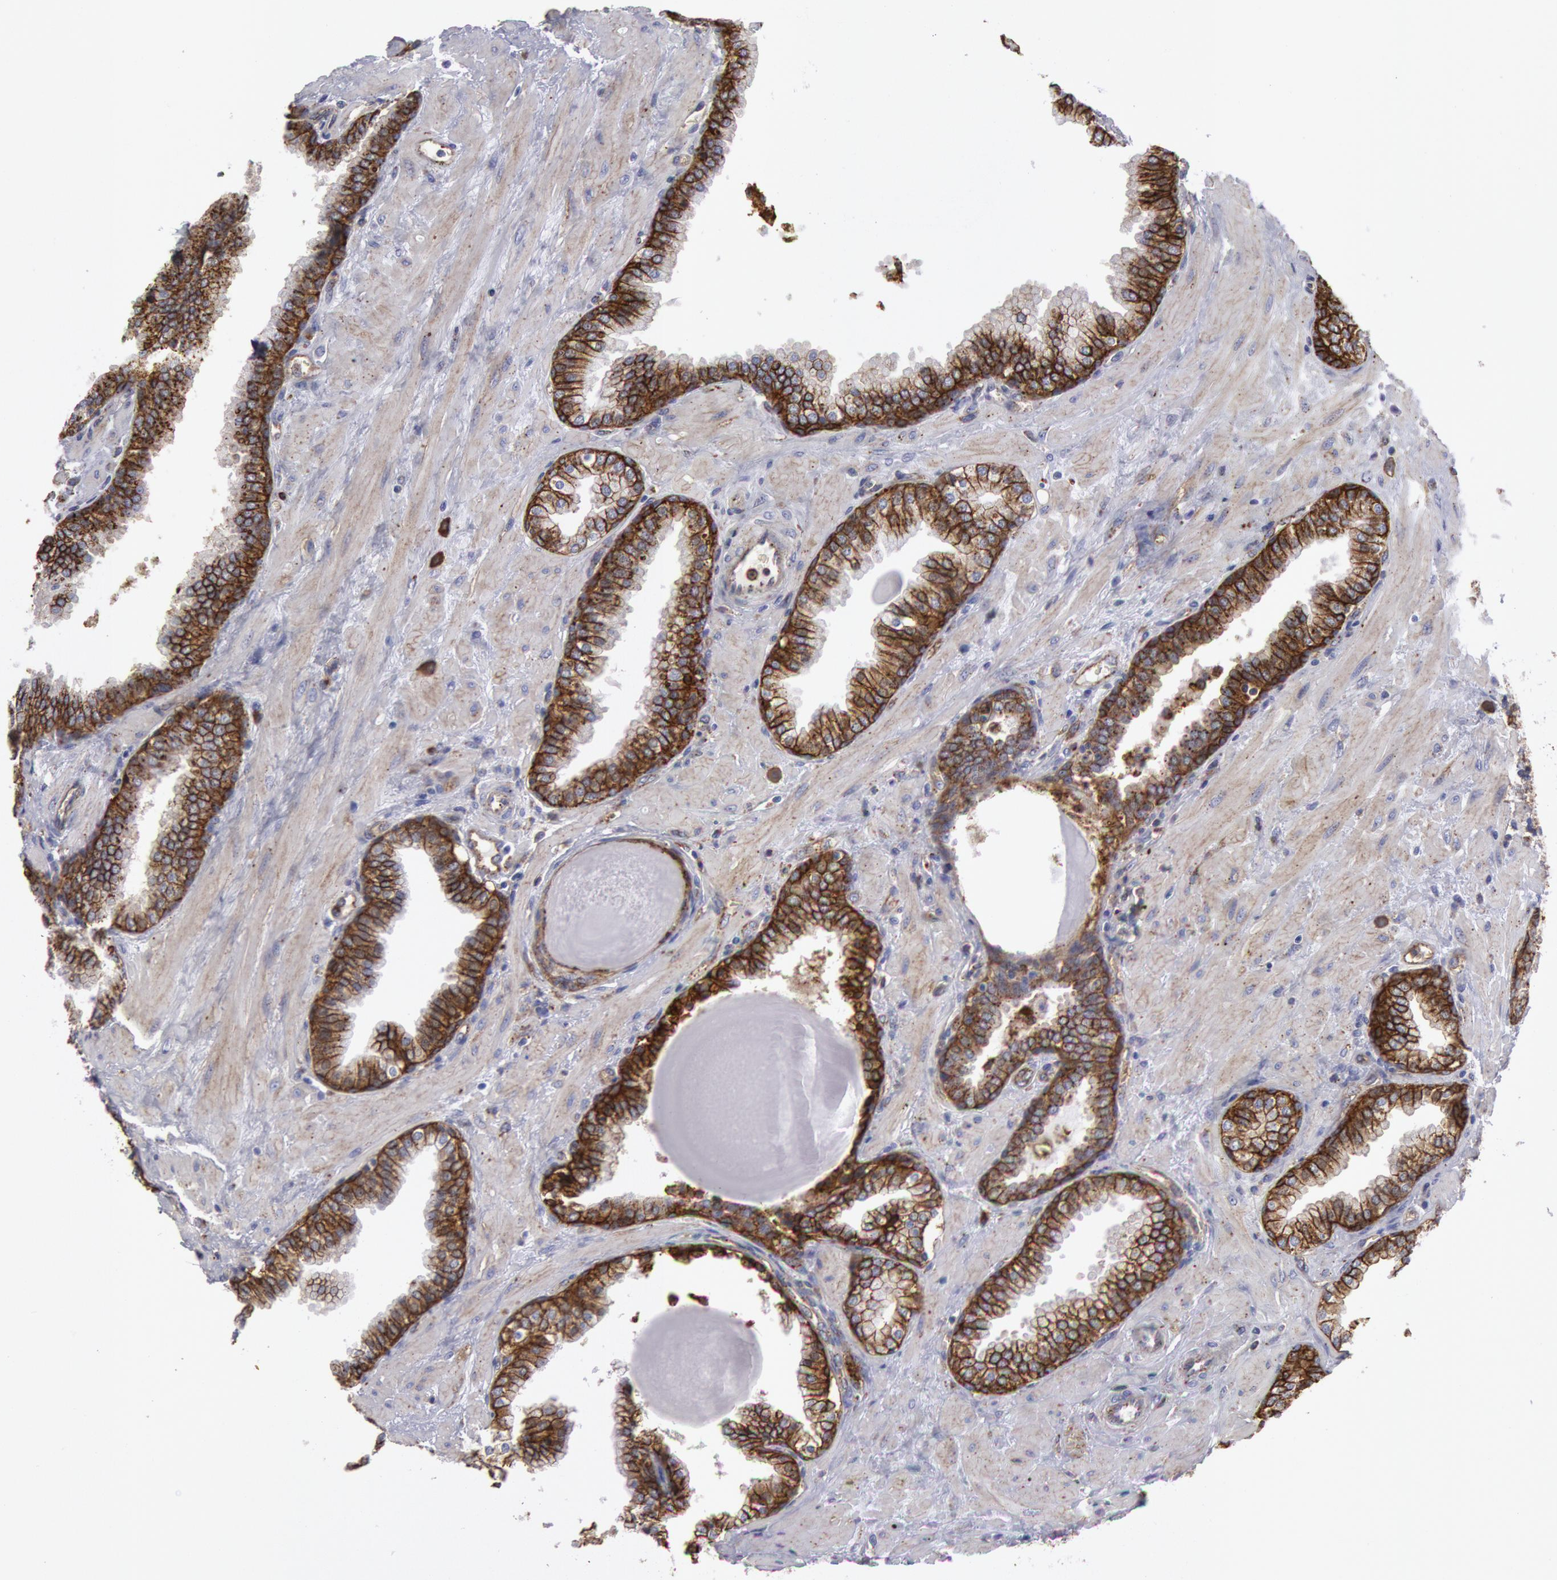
{"staining": {"intensity": "moderate", "quantity": ">75%", "location": "cytoplasmic/membranous"}, "tissue": "prostate", "cell_type": "Glandular cells", "image_type": "normal", "snomed": [{"axis": "morphology", "description": "Normal tissue, NOS"}, {"axis": "topography", "description": "Prostate"}], "caption": "The histopathology image exhibits staining of normal prostate, revealing moderate cytoplasmic/membranous protein positivity (brown color) within glandular cells.", "gene": "FLOT1", "patient": {"sex": "male", "age": 51}}